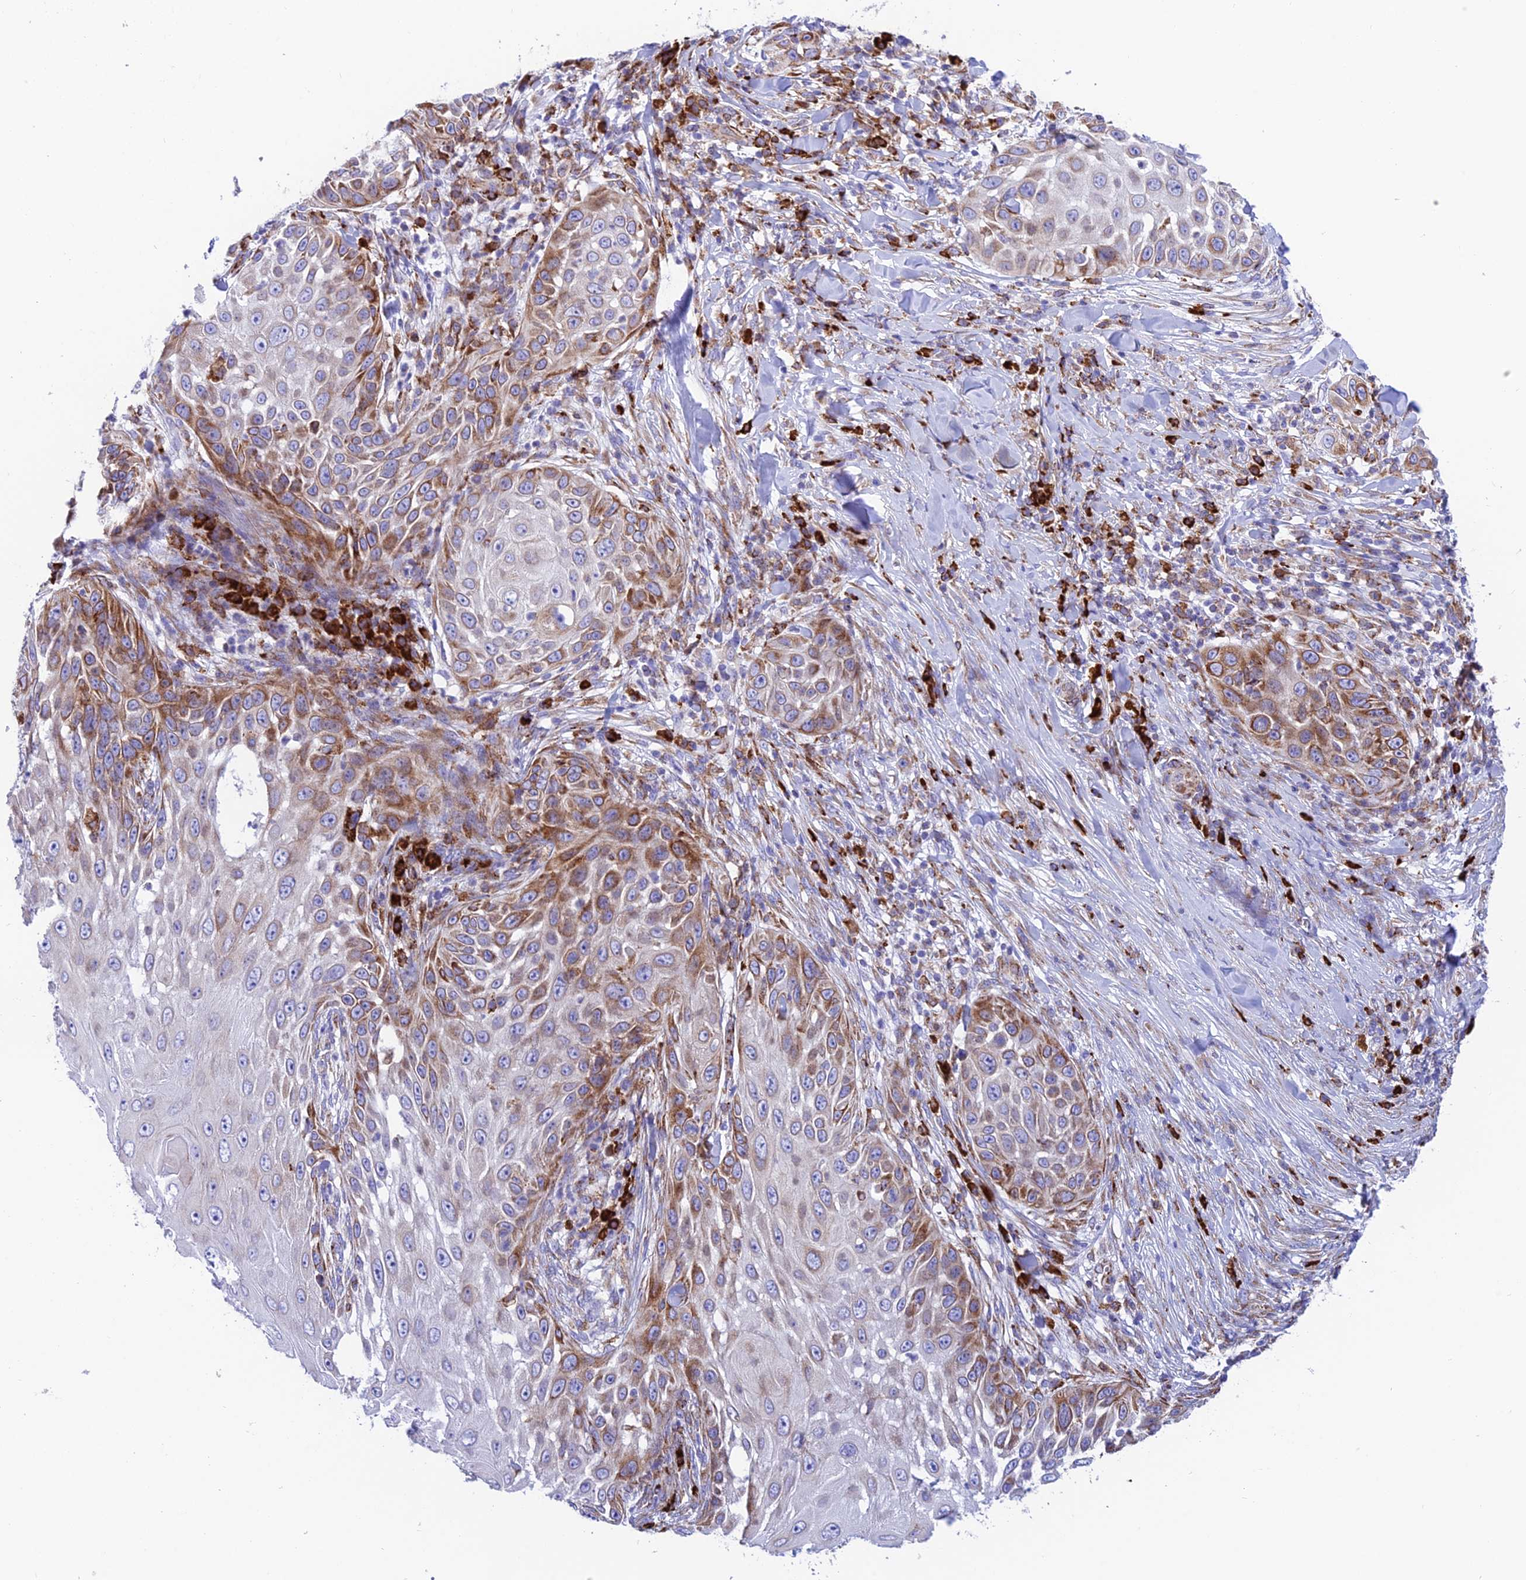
{"staining": {"intensity": "moderate", "quantity": "25%-75%", "location": "cytoplasmic/membranous"}, "tissue": "skin cancer", "cell_type": "Tumor cells", "image_type": "cancer", "snomed": [{"axis": "morphology", "description": "Squamous cell carcinoma, NOS"}, {"axis": "topography", "description": "Skin"}], "caption": "Tumor cells display medium levels of moderate cytoplasmic/membranous expression in about 25%-75% of cells in human squamous cell carcinoma (skin).", "gene": "TUBGCP6", "patient": {"sex": "female", "age": 44}}